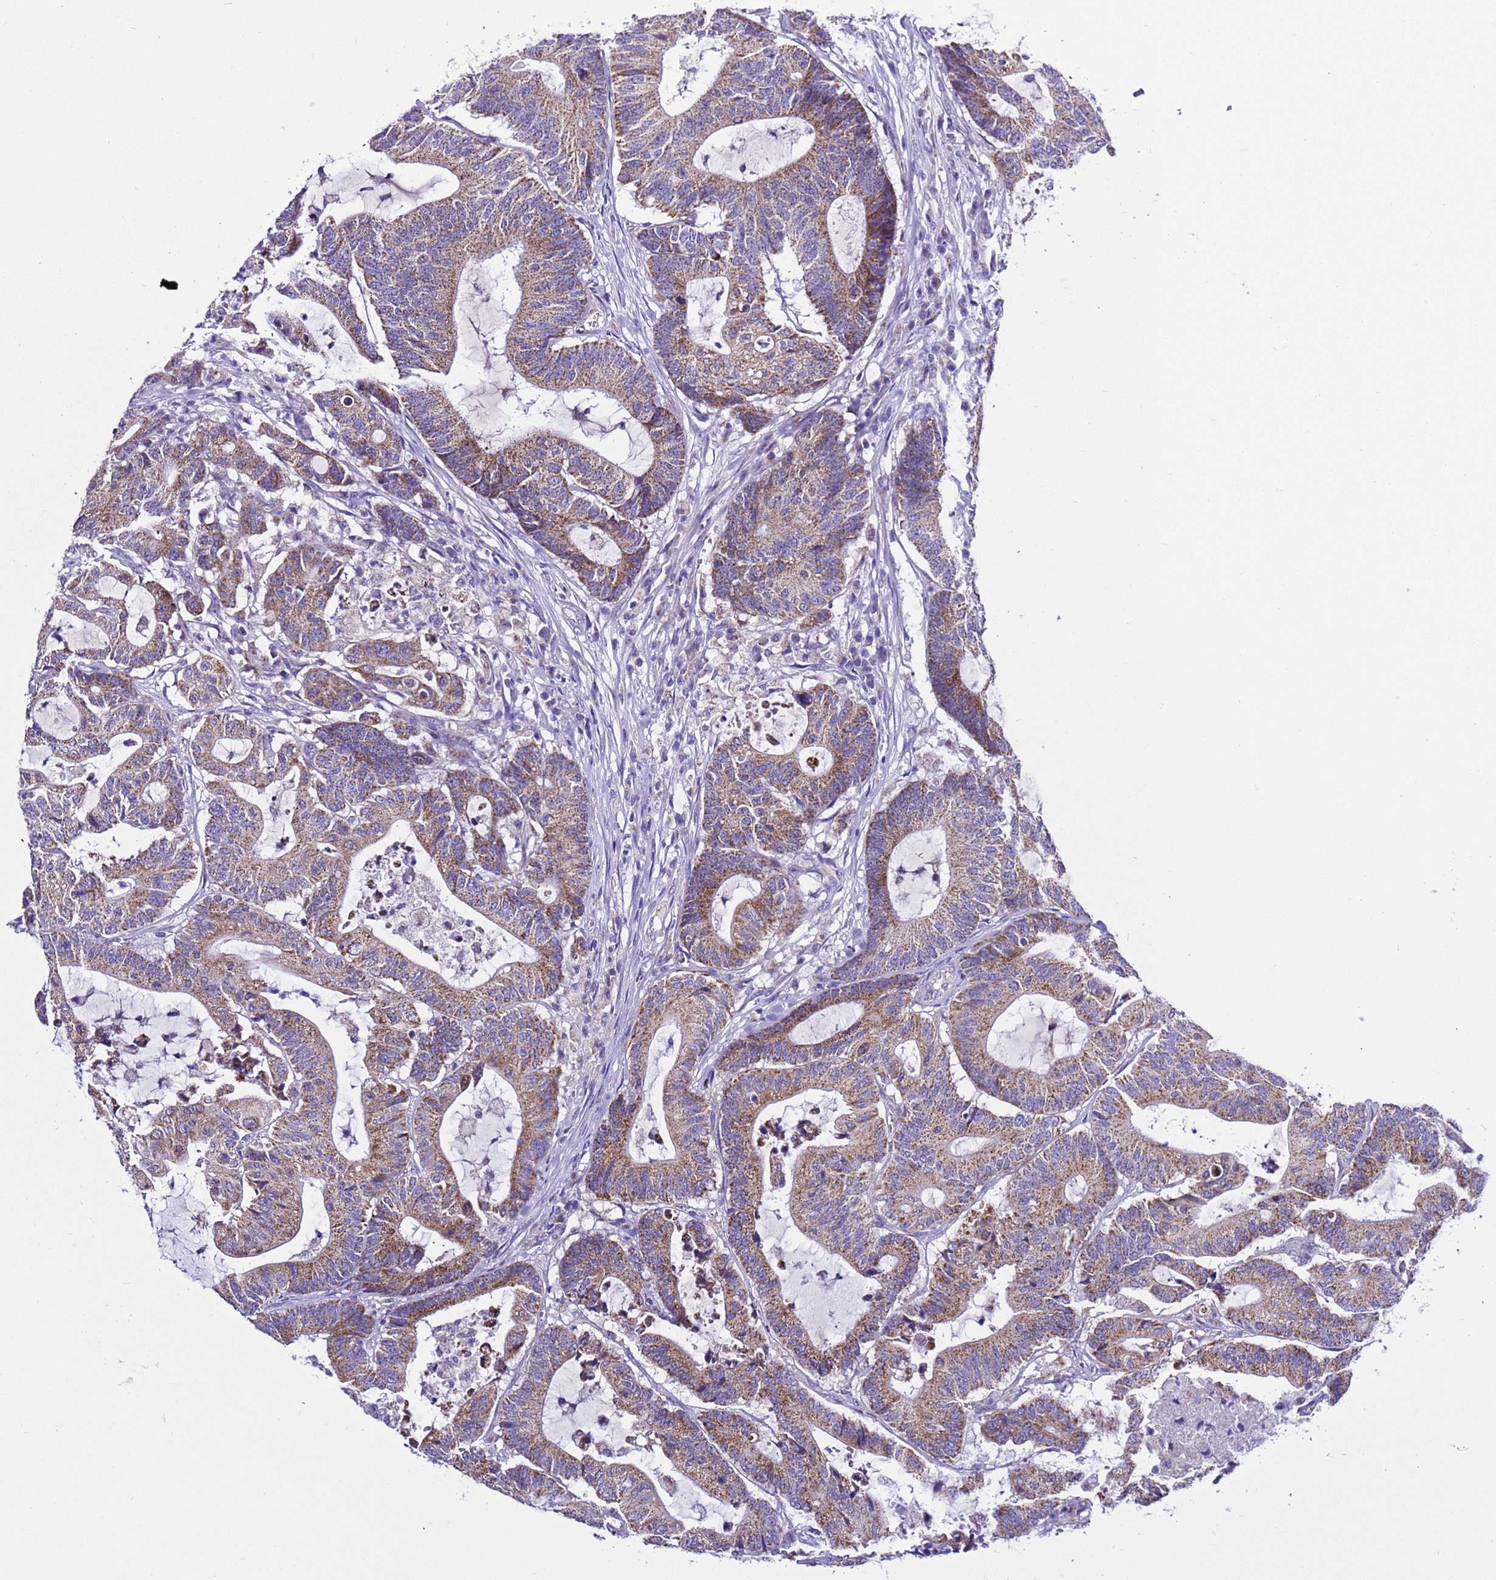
{"staining": {"intensity": "moderate", "quantity": ">75%", "location": "cytoplasmic/membranous"}, "tissue": "colorectal cancer", "cell_type": "Tumor cells", "image_type": "cancer", "snomed": [{"axis": "morphology", "description": "Adenocarcinoma, NOS"}, {"axis": "topography", "description": "Colon"}], "caption": "Moderate cytoplasmic/membranous protein expression is appreciated in approximately >75% of tumor cells in colorectal cancer (adenocarcinoma). Nuclei are stained in blue.", "gene": "CCDC191", "patient": {"sex": "female", "age": 84}}